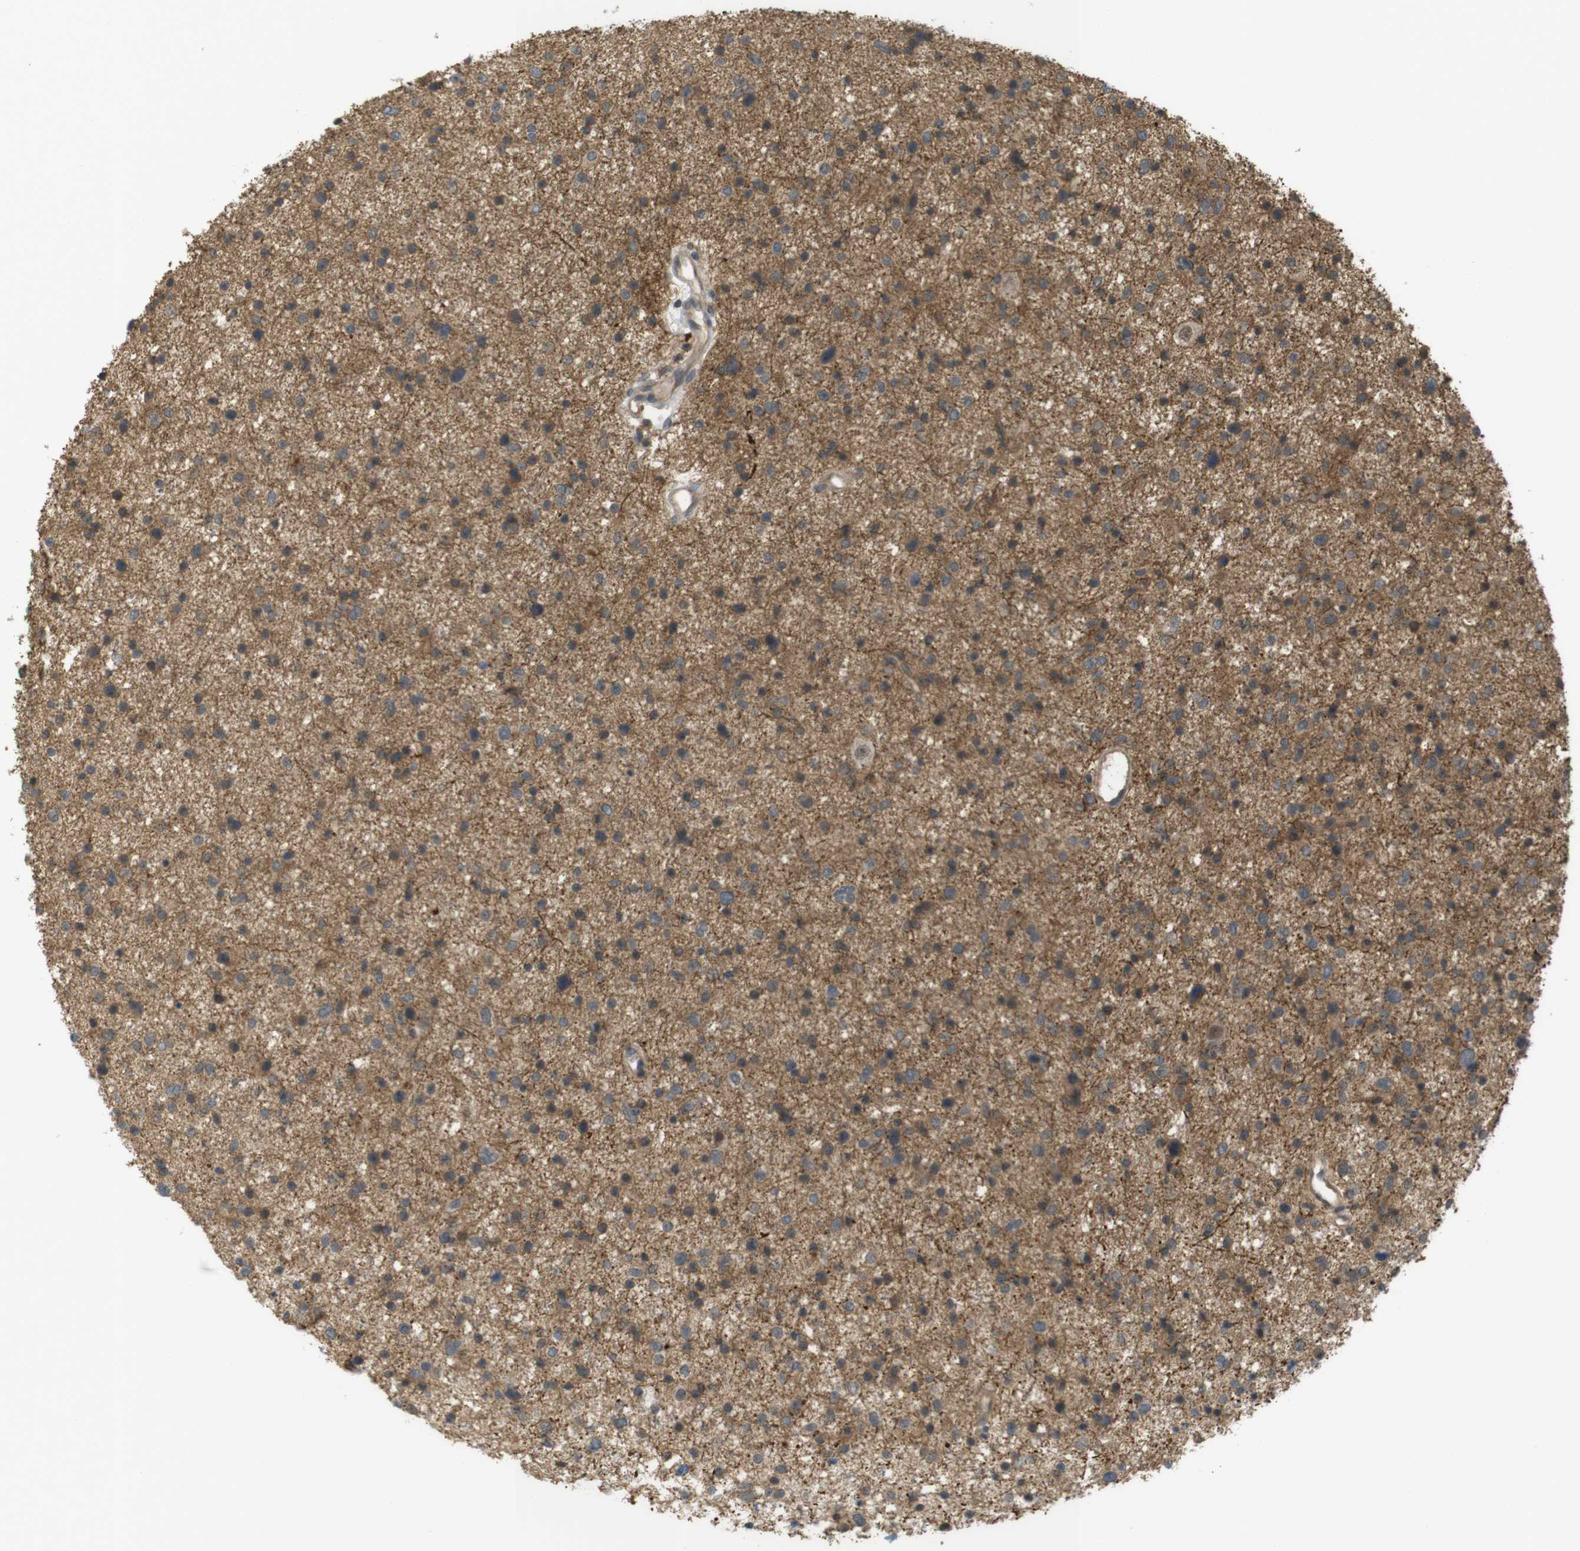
{"staining": {"intensity": "moderate", "quantity": "<25%", "location": "cytoplasmic/membranous"}, "tissue": "glioma", "cell_type": "Tumor cells", "image_type": "cancer", "snomed": [{"axis": "morphology", "description": "Glioma, malignant, Low grade"}, {"axis": "topography", "description": "Brain"}], "caption": "Immunohistochemistry staining of glioma, which displays low levels of moderate cytoplasmic/membranous positivity in about <25% of tumor cells indicating moderate cytoplasmic/membranous protein staining. The staining was performed using DAB (3,3'-diaminobenzidine) (brown) for protein detection and nuclei were counterstained in hematoxylin (blue).", "gene": "RNF130", "patient": {"sex": "female", "age": 37}}